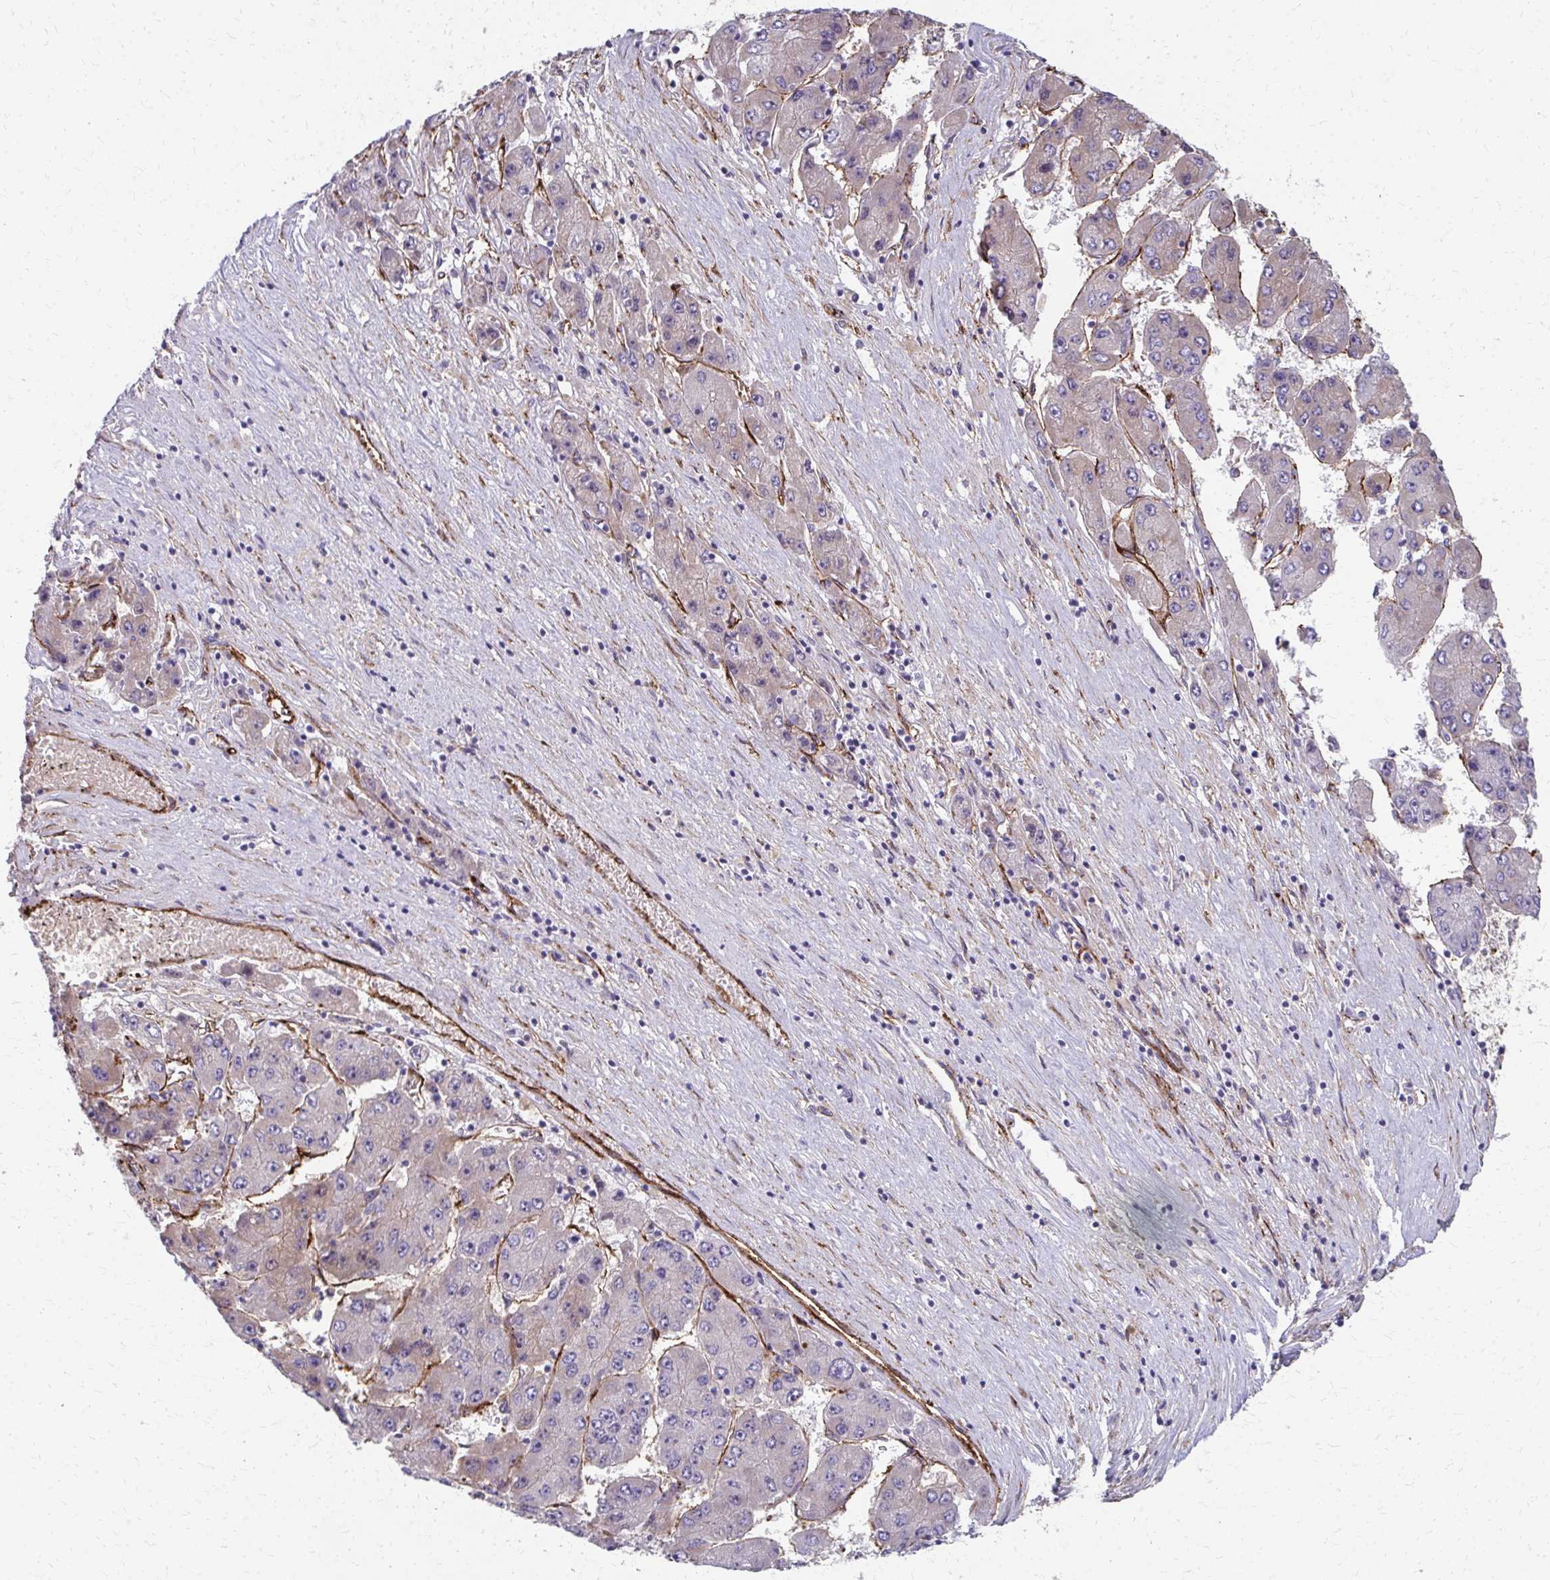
{"staining": {"intensity": "weak", "quantity": "25%-75%", "location": "cytoplasmic/membranous"}, "tissue": "liver cancer", "cell_type": "Tumor cells", "image_type": "cancer", "snomed": [{"axis": "morphology", "description": "Carcinoma, Hepatocellular, NOS"}, {"axis": "topography", "description": "Liver"}], "caption": "An image of liver hepatocellular carcinoma stained for a protein shows weak cytoplasmic/membranous brown staining in tumor cells.", "gene": "ADIPOQ", "patient": {"sex": "female", "age": 61}}